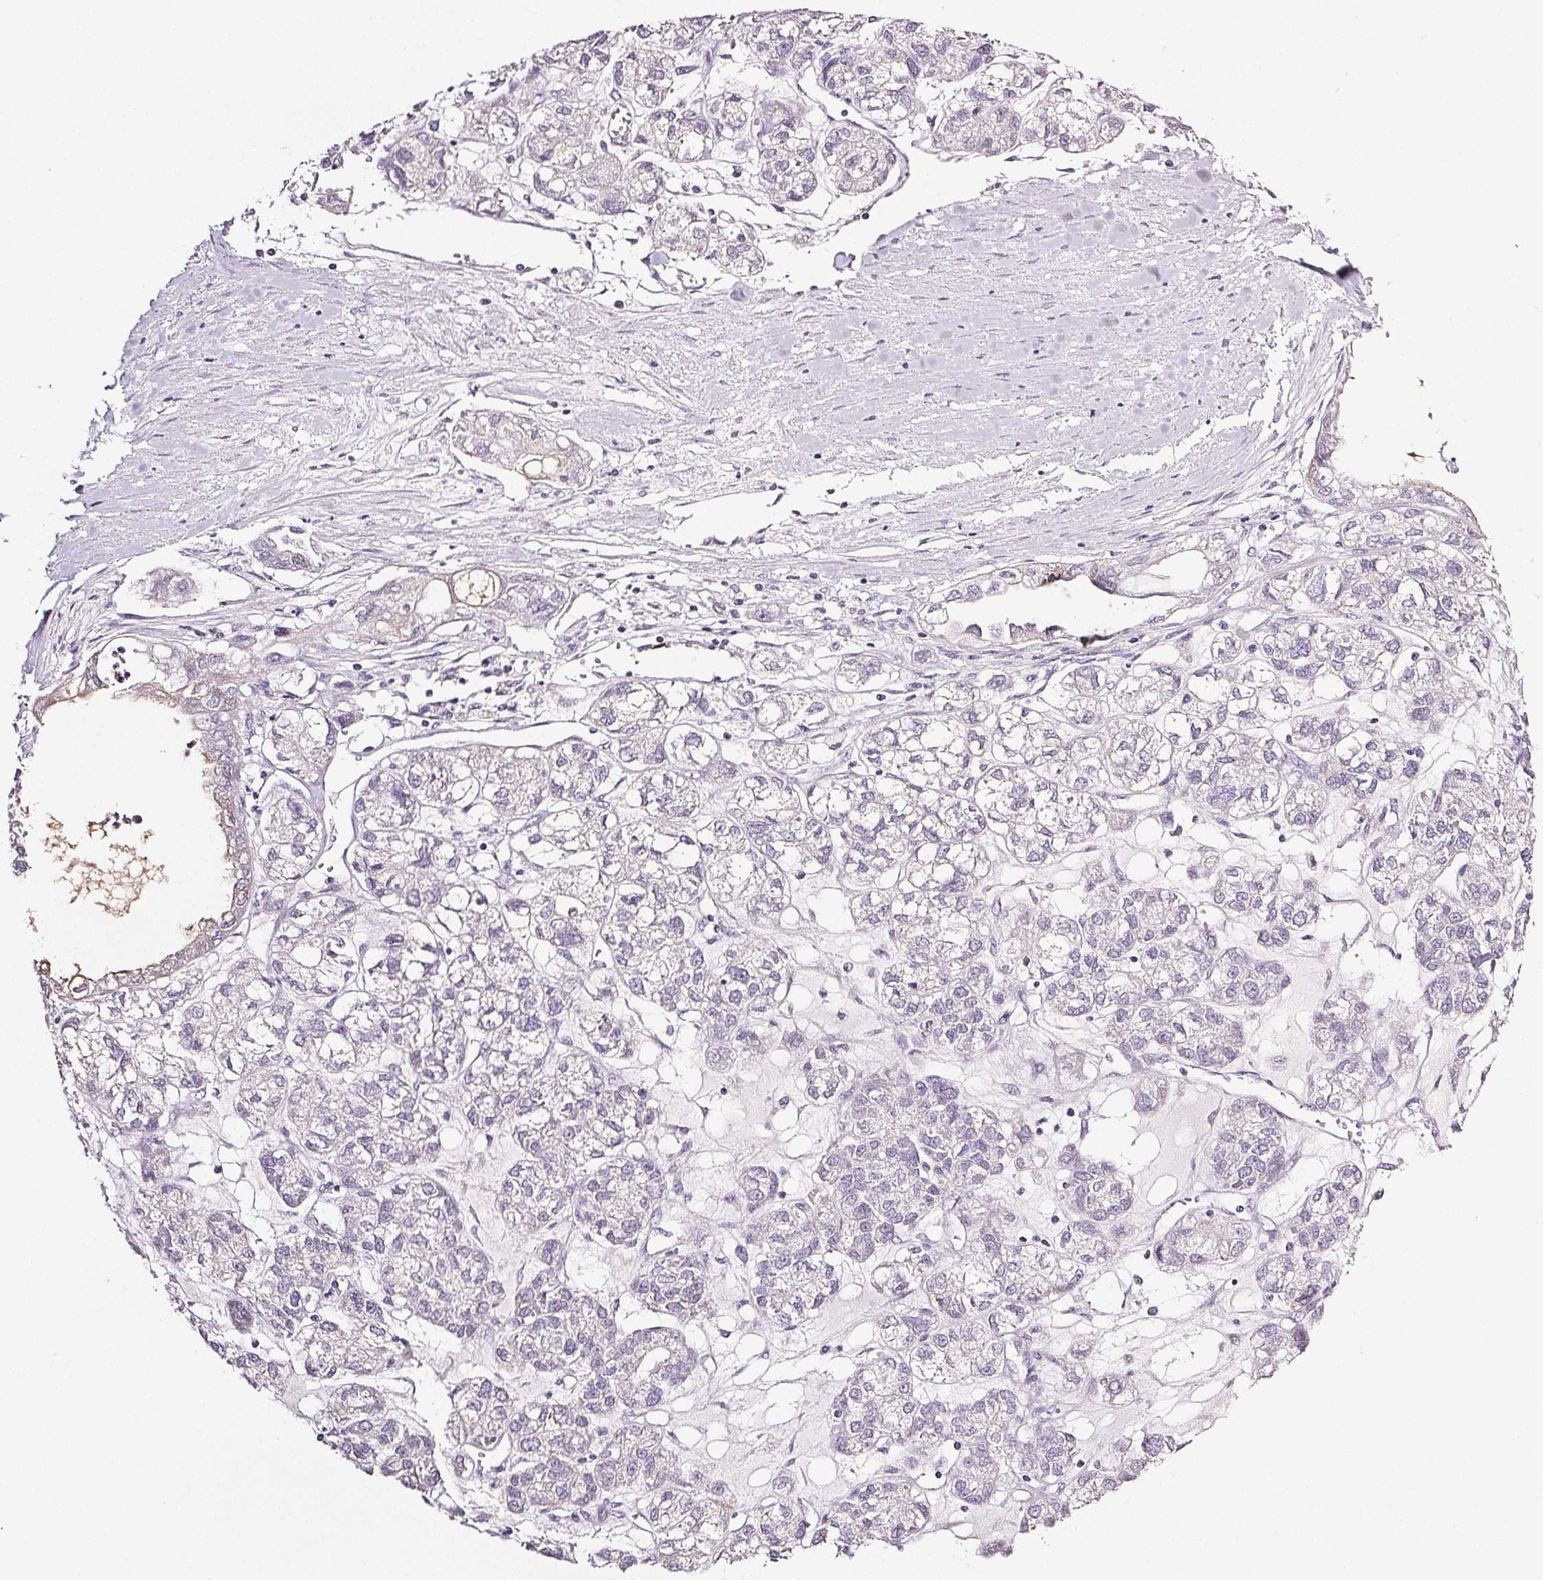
{"staining": {"intensity": "negative", "quantity": "none", "location": "none"}, "tissue": "ovarian cancer", "cell_type": "Tumor cells", "image_type": "cancer", "snomed": [{"axis": "morphology", "description": "Carcinoma, endometroid"}, {"axis": "topography", "description": "Ovary"}], "caption": "DAB immunohistochemical staining of endometroid carcinoma (ovarian) demonstrates no significant staining in tumor cells.", "gene": "COL7A1", "patient": {"sex": "female", "age": 64}}